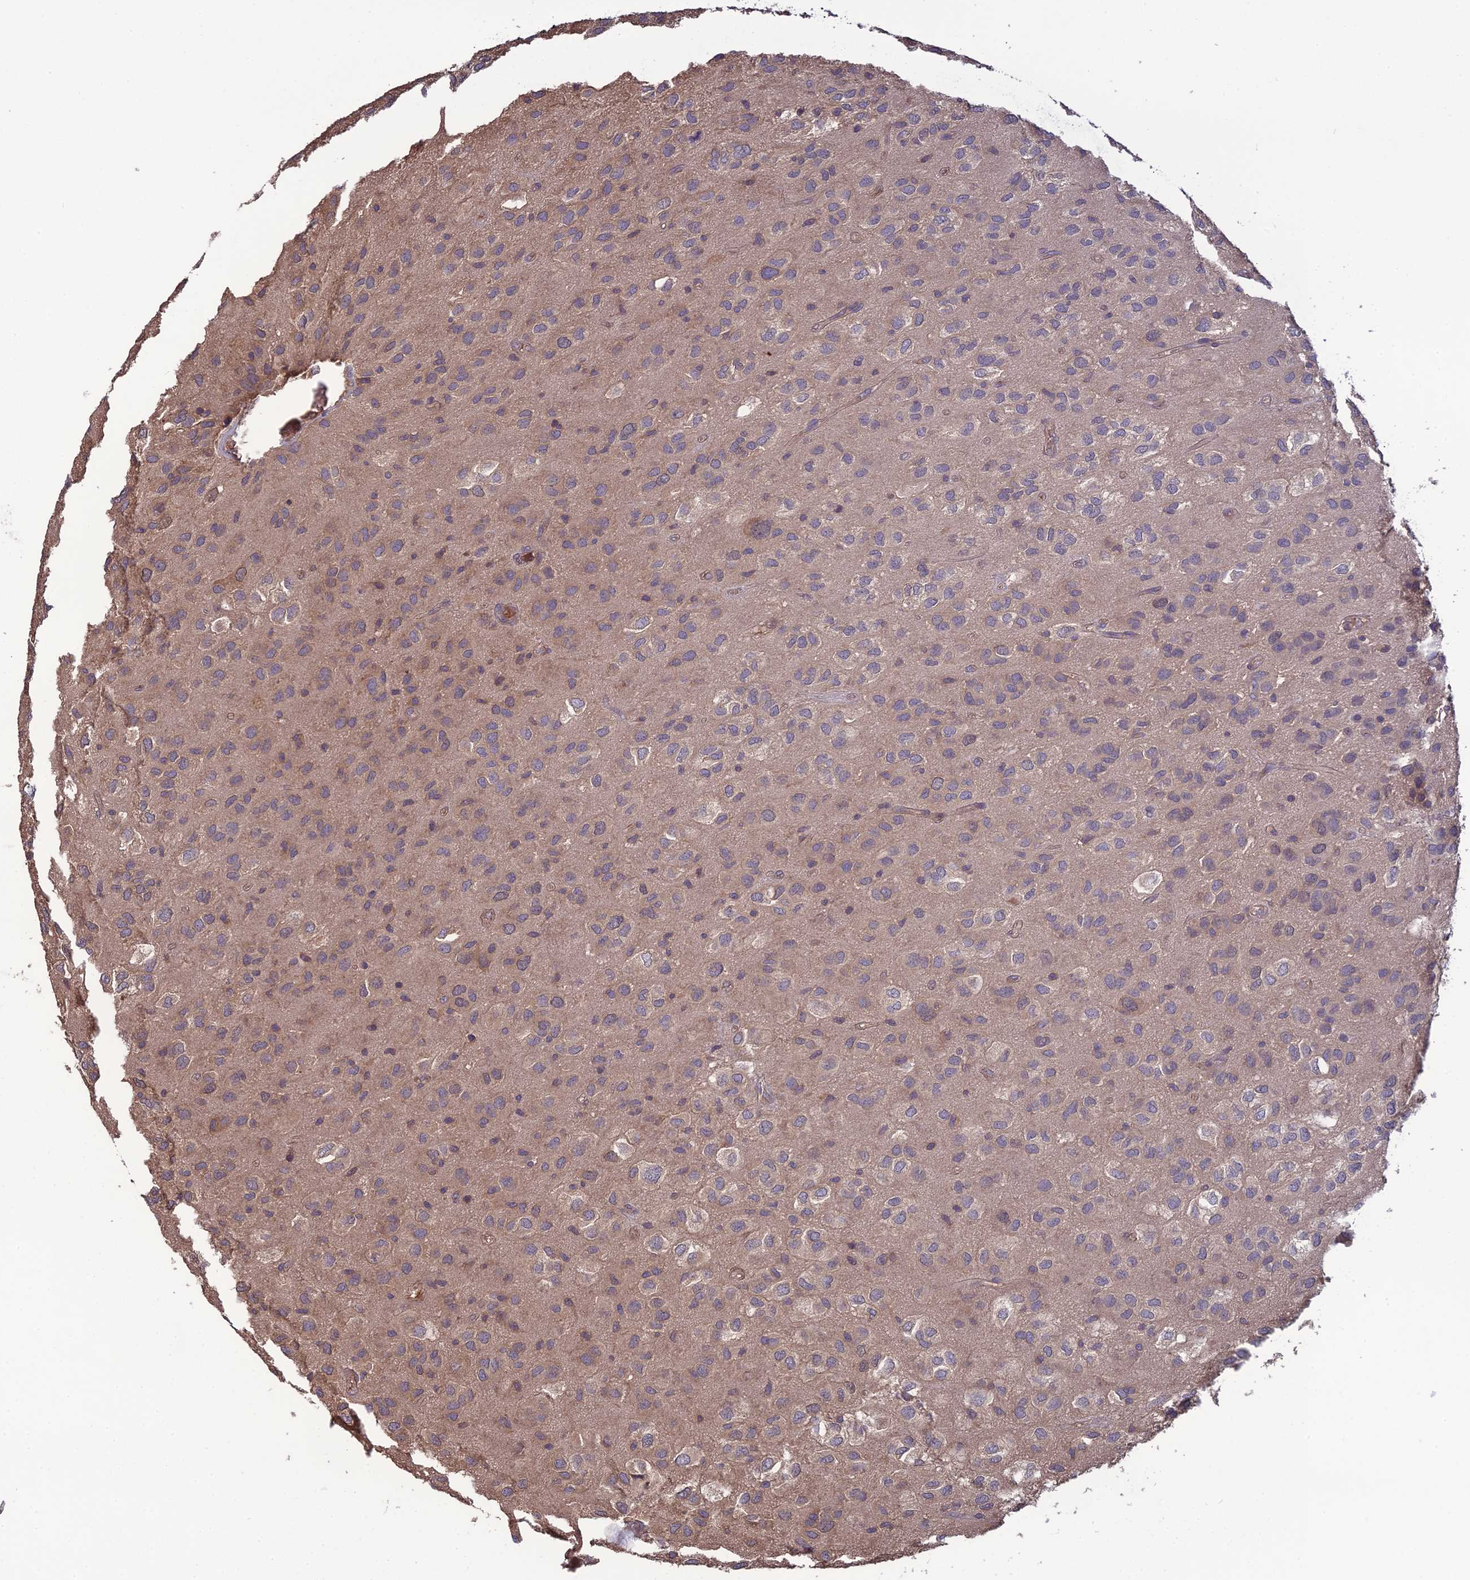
{"staining": {"intensity": "weak", "quantity": "25%-75%", "location": "cytoplasmic/membranous"}, "tissue": "glioma", "cell_type": "Tumor cells", "image_type": "cancer", "snomed": [{"axis": "morphology", "description": "Glioma, malignant, Low grade"}, {"axis": "topography", "description": "Brain"}], "caption": "Protein expression analysis of human glioma reveals weak cytoplasmic/membranous staining in approximately 25%-75% of tumor cells. Using DAB (brown) and hematoxylin (blue) stains, captured at high magnification using brightfield microscopy.", "gene": "GALR2", "patient": {"sex": "male", "age": 66}}